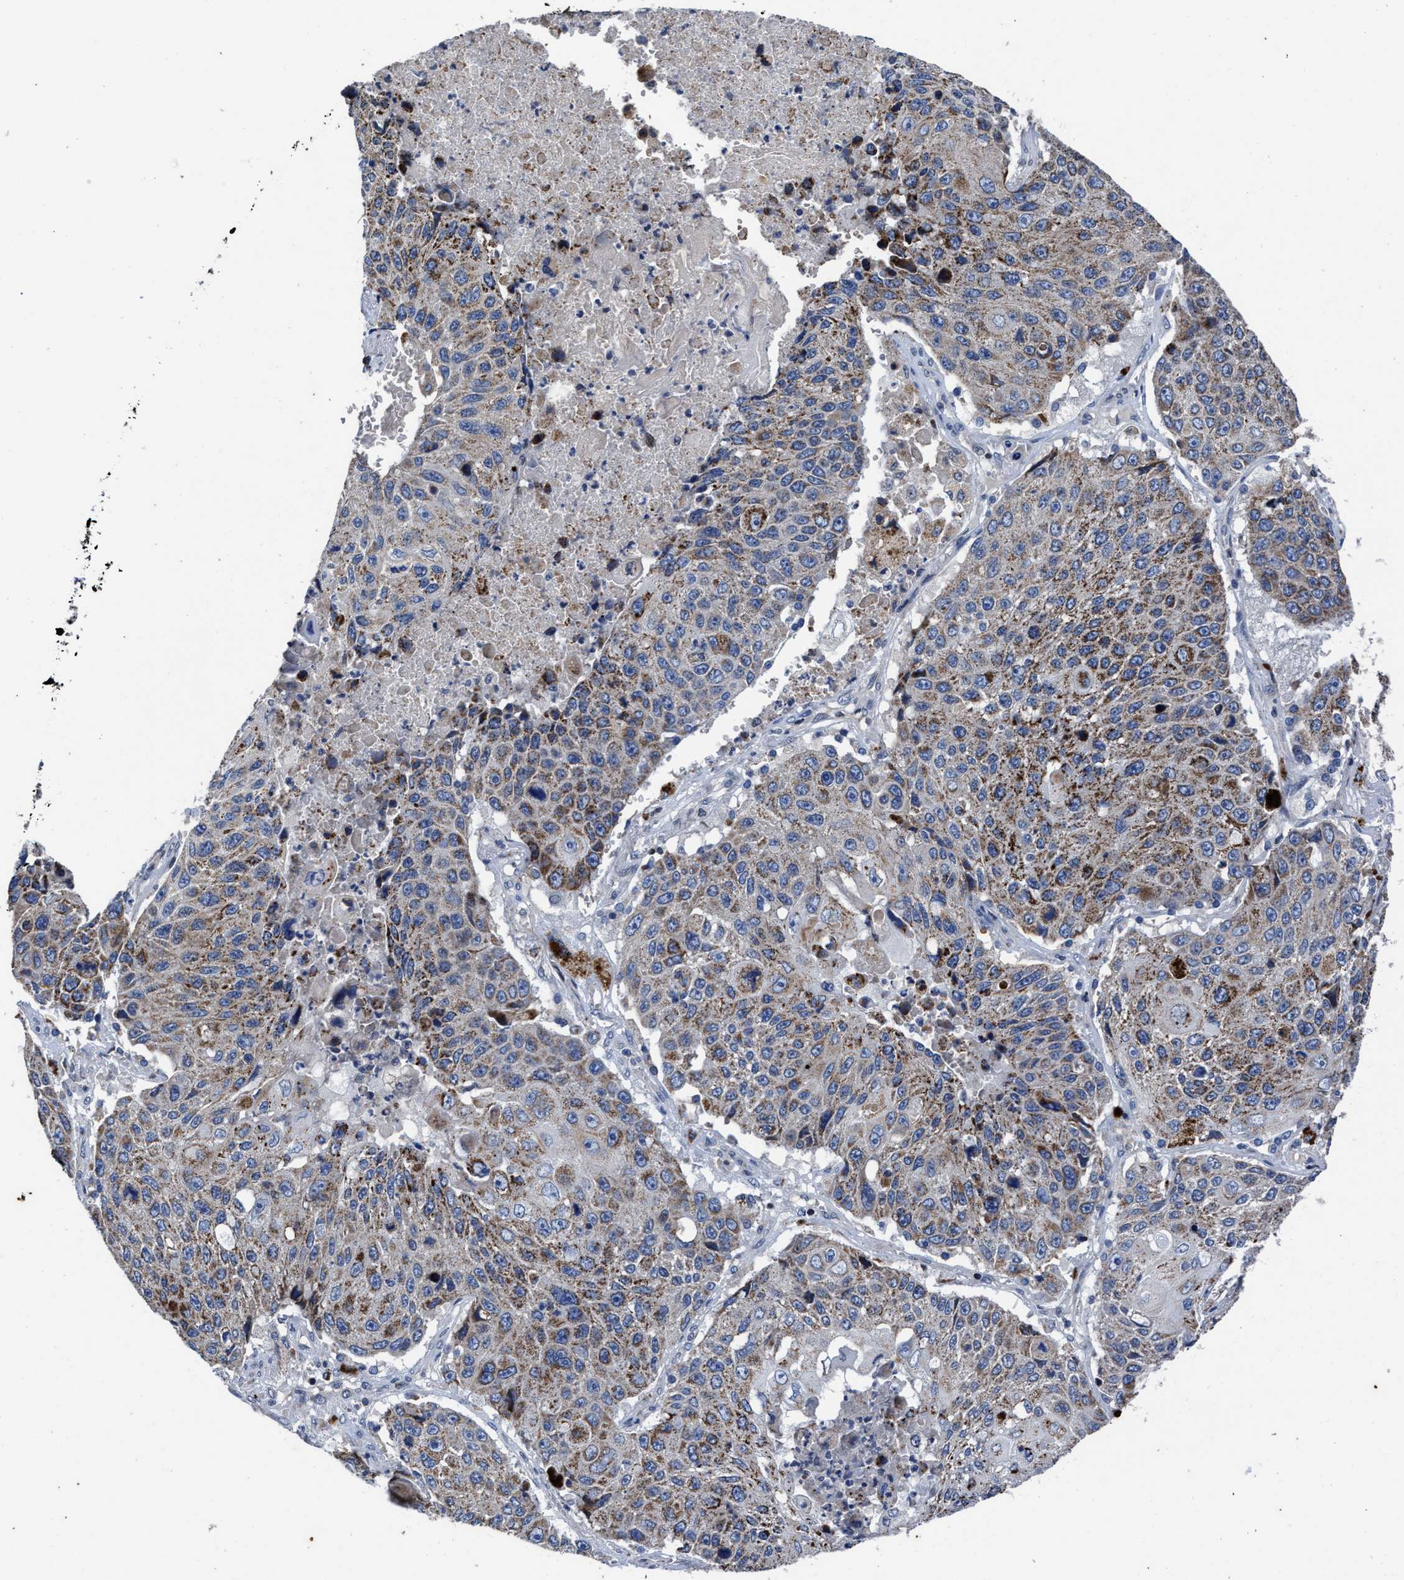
{"staining": {"intensity": "moderate", "quantity": "25%-75%", "location": "cytoplasmic/membranous"}, "tissue": "lung cancer", "cell_type": "Tumor cells", "image_type": "cancer", "snomed": [{"axis": "morphology", "description": "Squamous cell carcinoma, NOS"}, {"axis": "topography", "description": "Lung"}], "caption": "IHC histopathology image of human lung squamous cell carcinoma stained for a protein (brown), which reveals medium levels of moderate cytoplasmic/membranous staining in about 25%-75% of tumor cells.", "gene": "CACNA1D", "patient": {"sex": "male", "age": 61}}